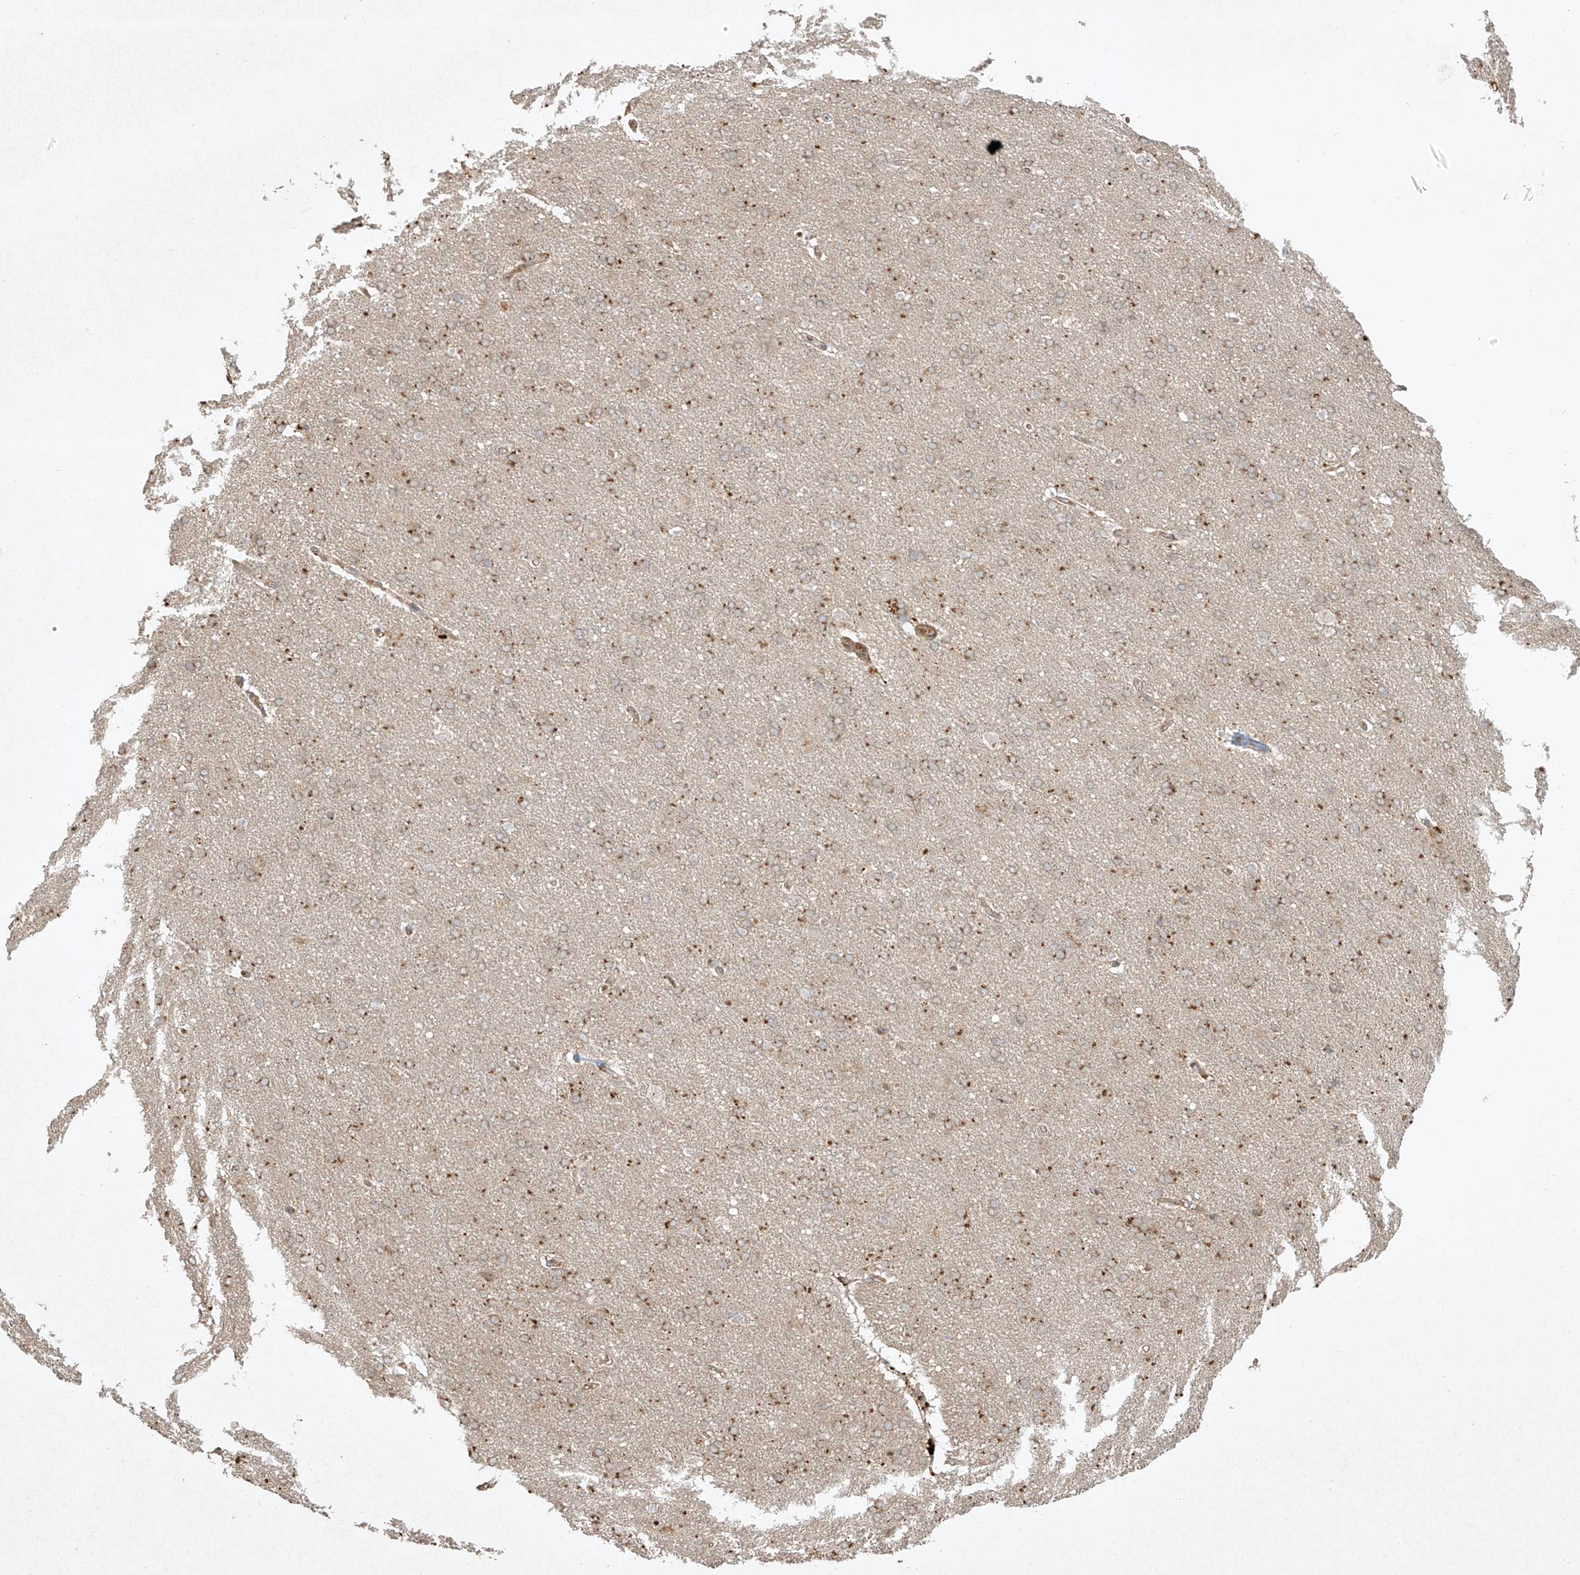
{"staining": {"intensity": "weak", "quantity": ">75%", "location": "cytoplasmic/membranous"}, "tissue": "cerebral cortex", "cell_type": "Endothelial cells", "image_type": "normal", "snomed": [{"axis": "morphology", "description": "Normal tissue, NOS"}, {"axis": "topography", "description": "Cerebral cortex"}], "caption": "An immunohistochemistry (IHC) micrograph of benign tissue is shown. Protein staining in brown labels weak cytoplasmic/membranous positivity in cerebral cortex within endothelial cells.", "gene": "CYYR1", "patient": {"sex": "male", "age": 62}}